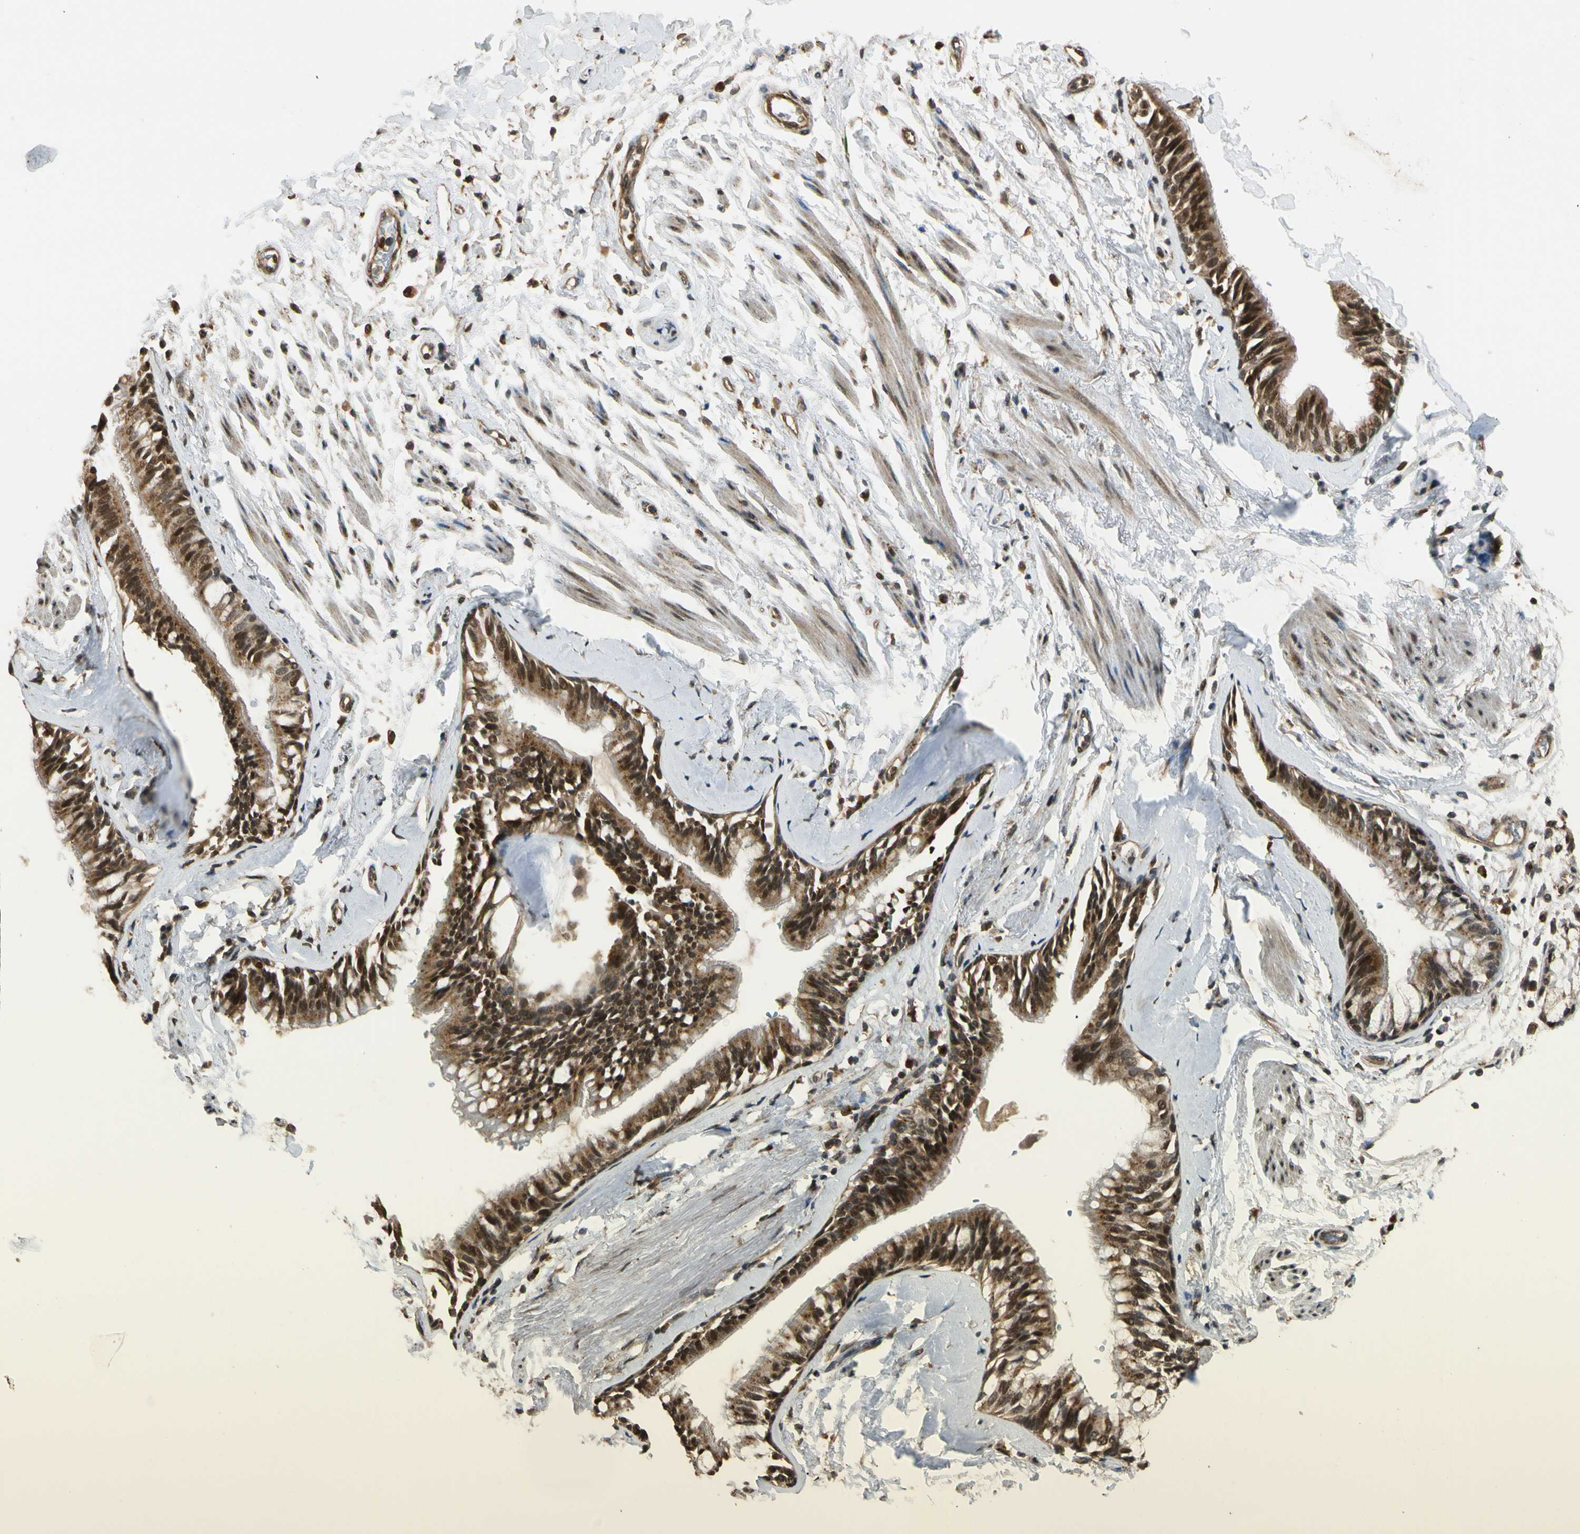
{"staining": {"intensity": "negative", "quantity": "none", "location": "none"}, "tissue": "adipose tissue", "cell_type": "Adipocytes", "image_type": "normal", "snomed": [{"axis": "morphology", "description": "Normal tissue, NOS"}, {"axis": "topography", "description": "Cartilage tissue"}, {"axis": "topography", "description": "Bronchus"}], "caption": "A photomicrograph of human adipose tissue is negative for staining in adipocytes. The staining is performed using DAB brown chromogen with nuclei counter-stained in using hematoxylin.", "gene": "LAMTOR1", "patient": {"sex": "female", "age": 73}}